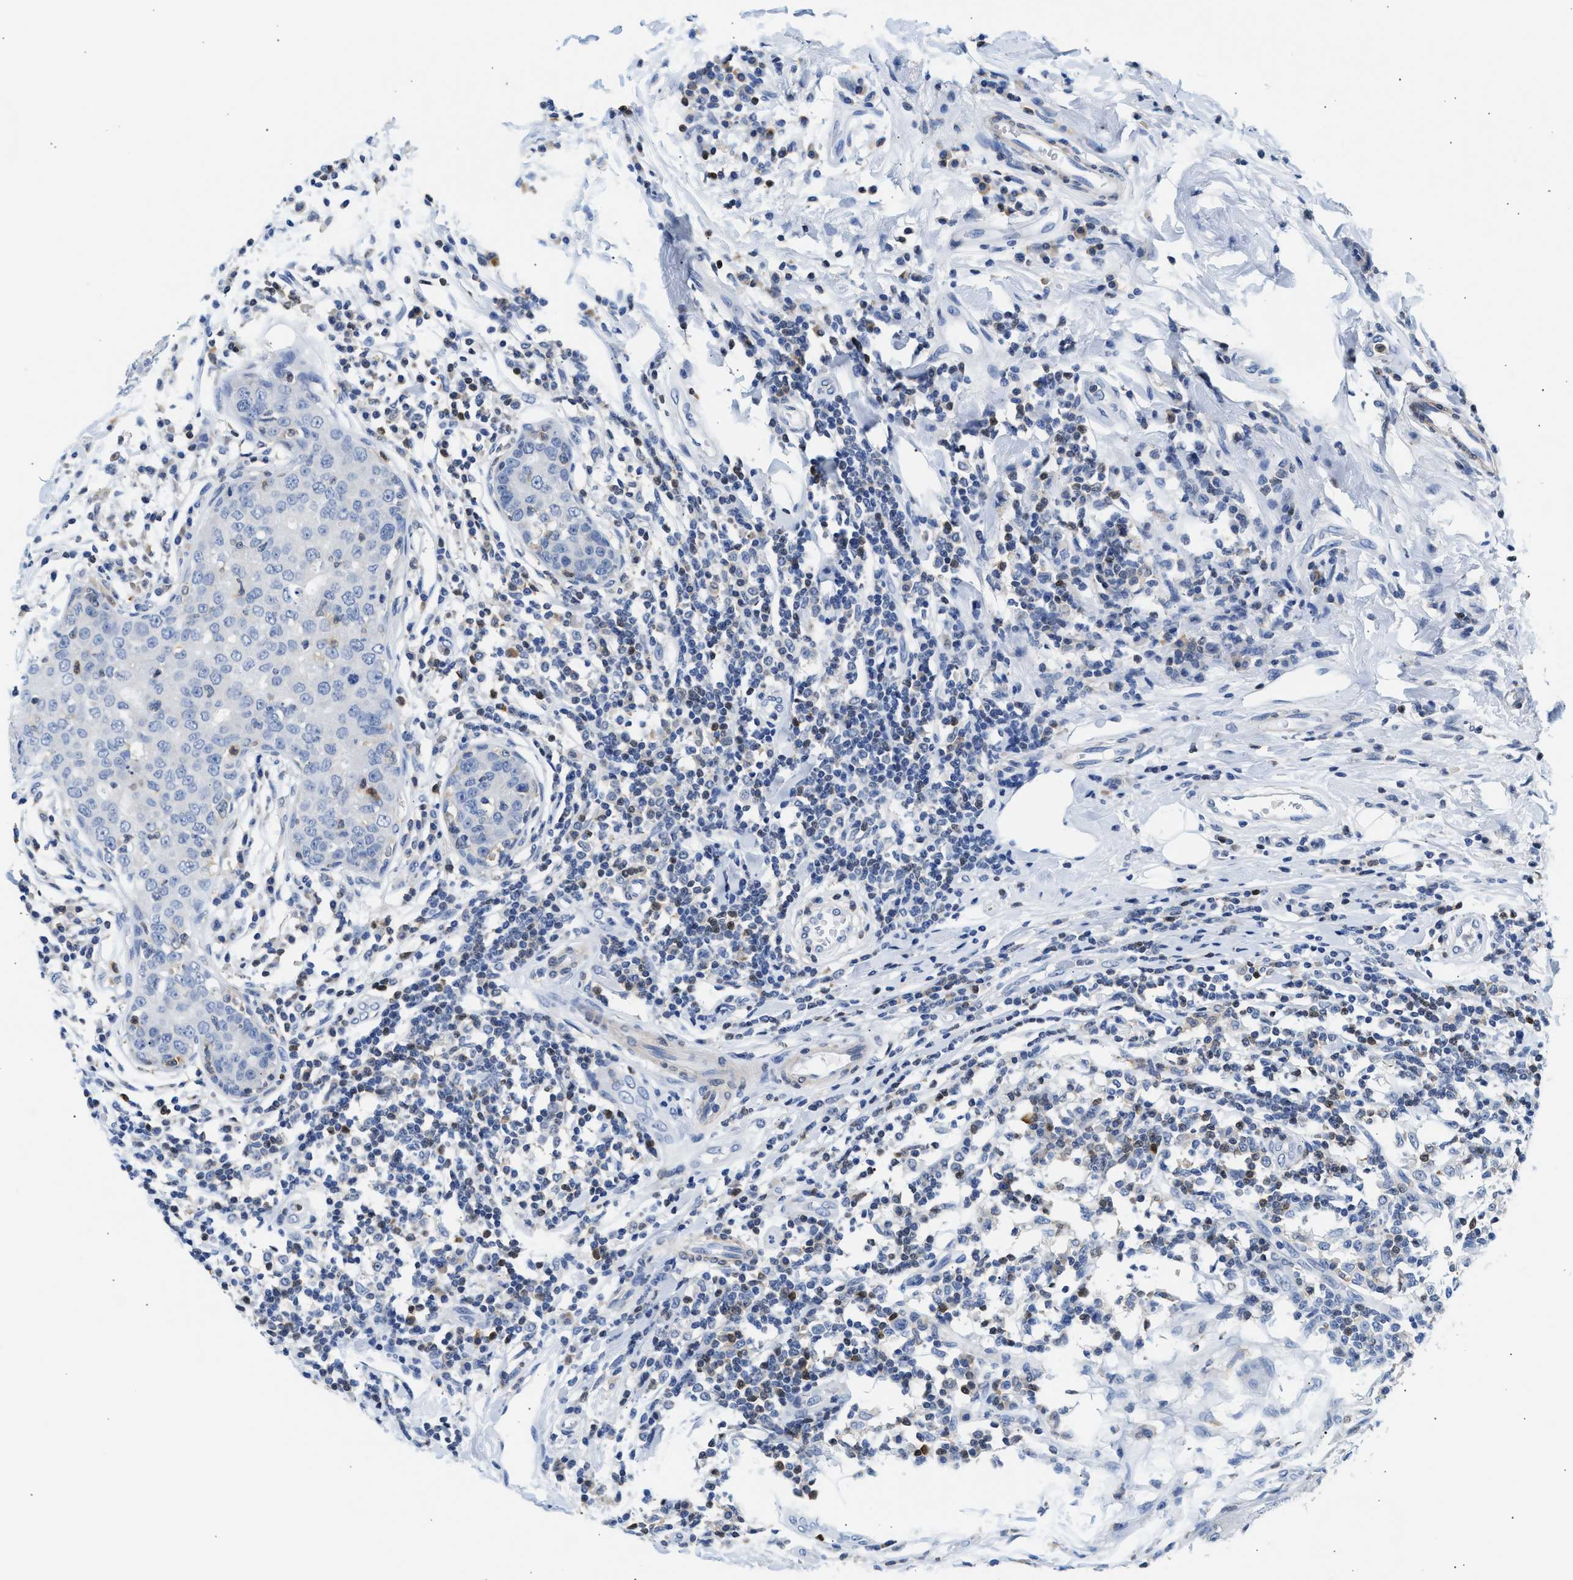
{"staining": {"intensity": "negative", "quantity": "none", "location": "none"}, "tissue": "breast cancer", "cell_type": "Tumor cells", "image_type": "cancer", "snomed": [{"axis": "morphology", "description": "Duct carcinoma"}, {"axis": "topography", "description": "Breast"}], "caption": "Histopathology image shows no significant protein staining in tumor cells of breast intraductal carcinoma.", "gene": "SLIT2", "patient": {"sex": "female", "age": 27}}